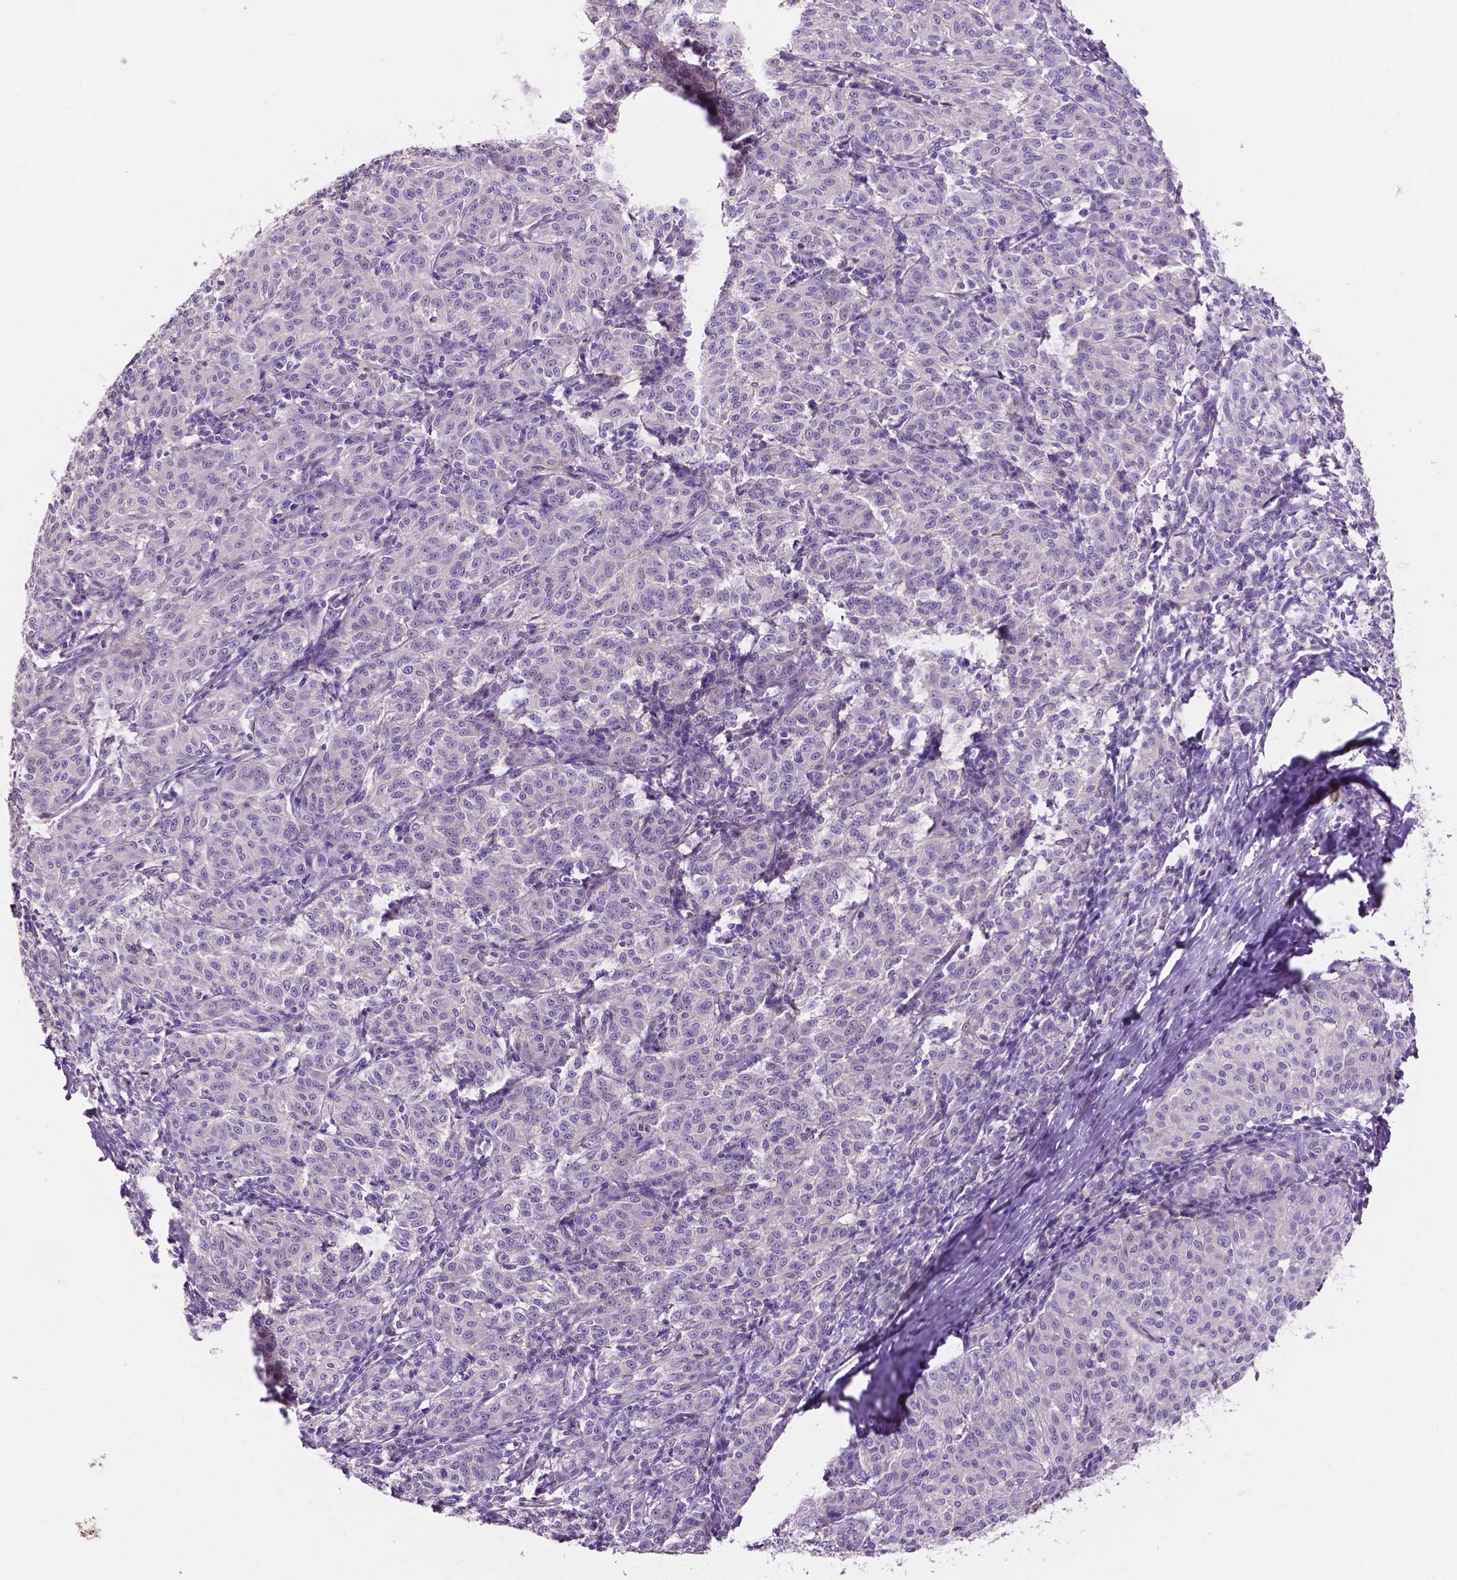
{"staining": {"intensity": "negative", "quantity": "none", "location": "none"}, "tissue": "melanoma", "cell_type": "Tumor cells", "image_type": "cancer", "snomed": [{"axis": "morphology", "description": "Malignant melanoma, NOS"}, {"axis": "topography", "description": "Skin"}], "caption": "An image of human malignant melanoma is negative for staining in tumor cells.", "gene": "PLSCR1", "patient": {"sex": "female", "age": 72}}